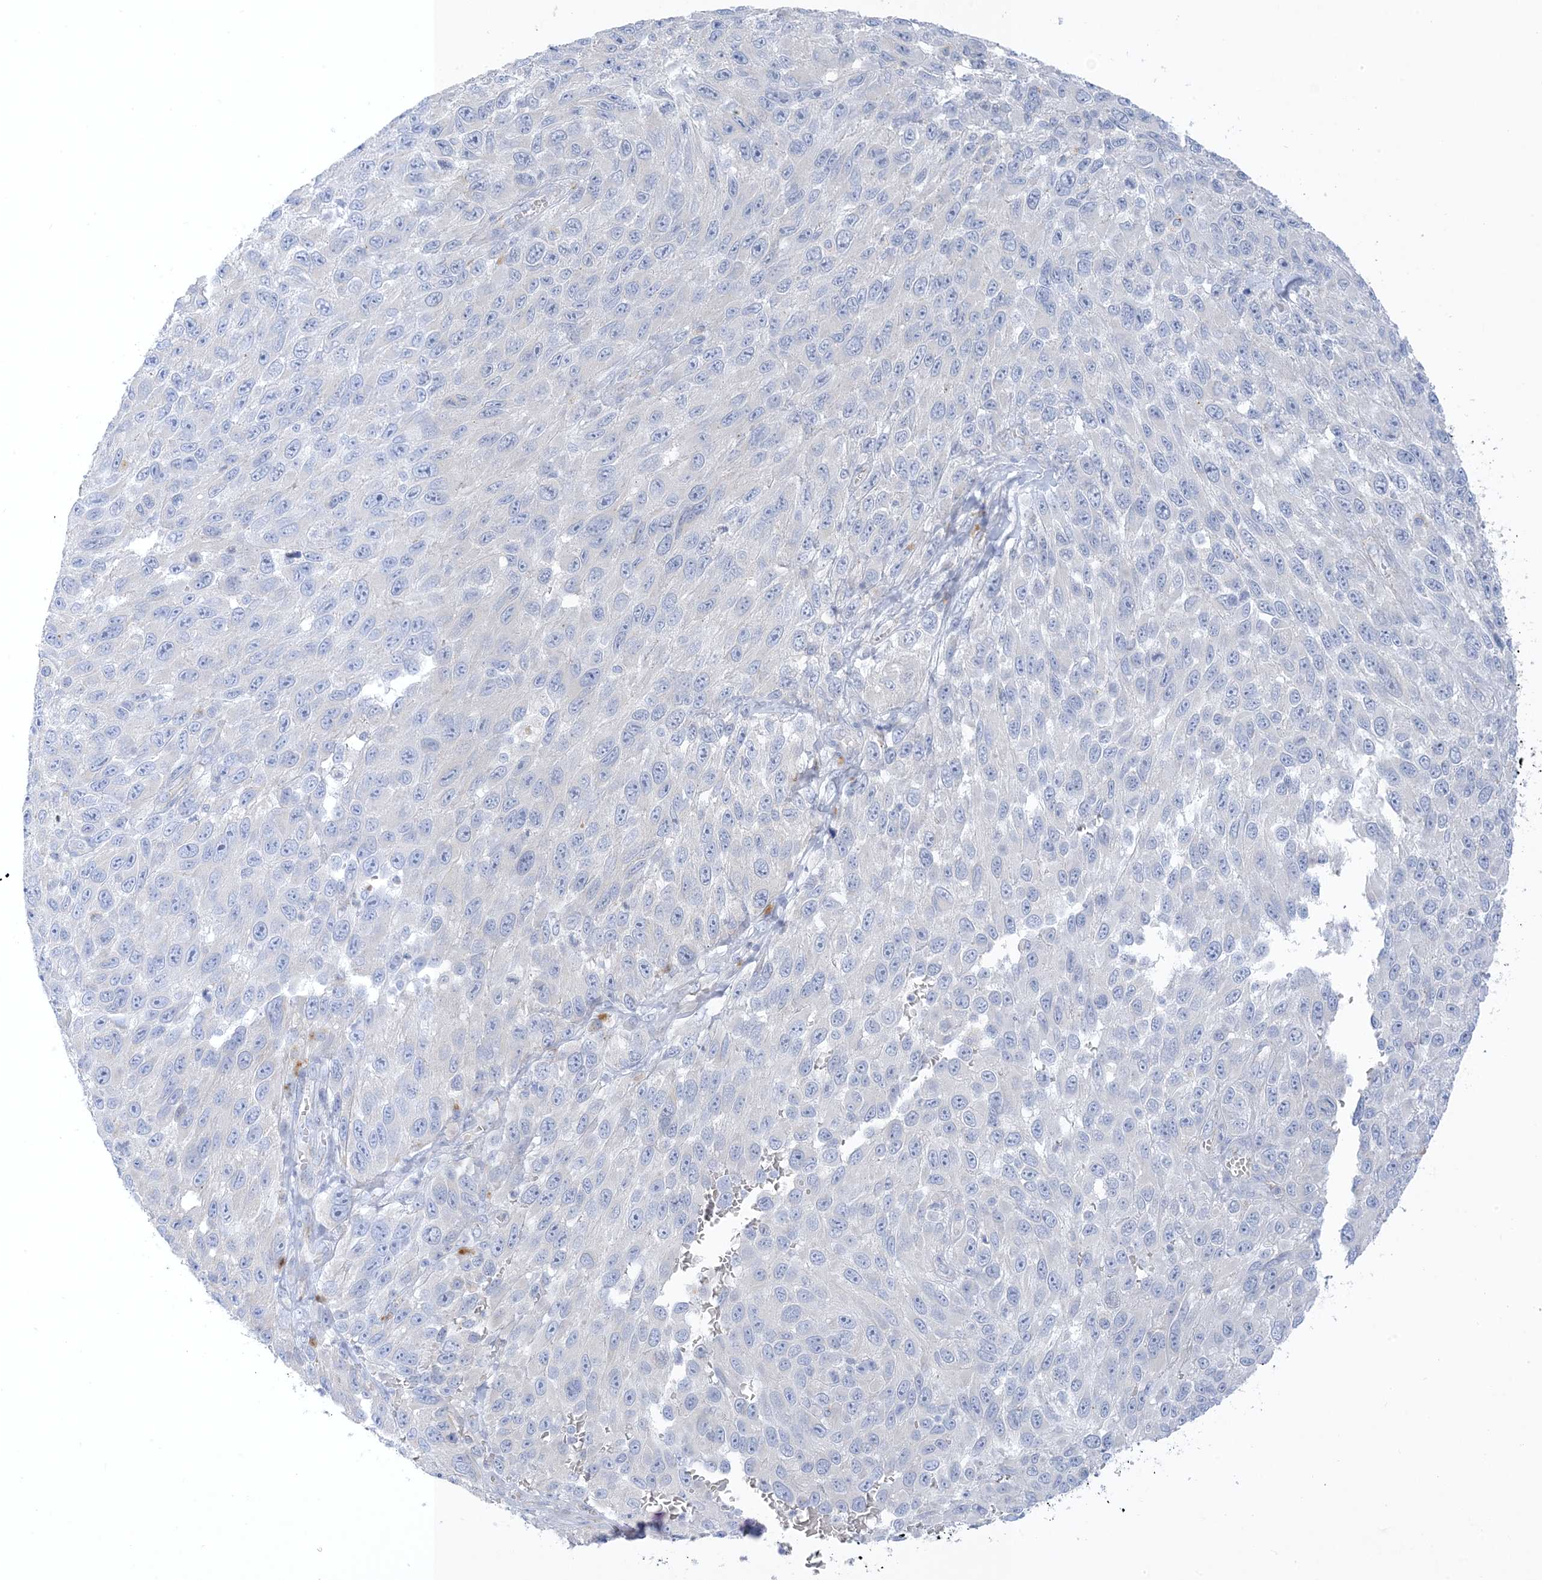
{"staining": {"intensity": "negative", "quantity": "none", "location": "none"}, "tissue": "melanoma", "cell_type": "Tumor cells", "image_type": "cancer", "snomed": [{"axis": "morphology", "description": "Malignant melanoma, NOS"}, {"axis": "topography", "description": "Skin"}], "caption": "High power microscopy photomicrograph of an immunohistochemistry micrograph of melanoma, revealing no significant staining in tumor cells. Nuclei are stained in blue.", "gene": "XIRP2", "patient": {"sex": "female", "age": 96}}